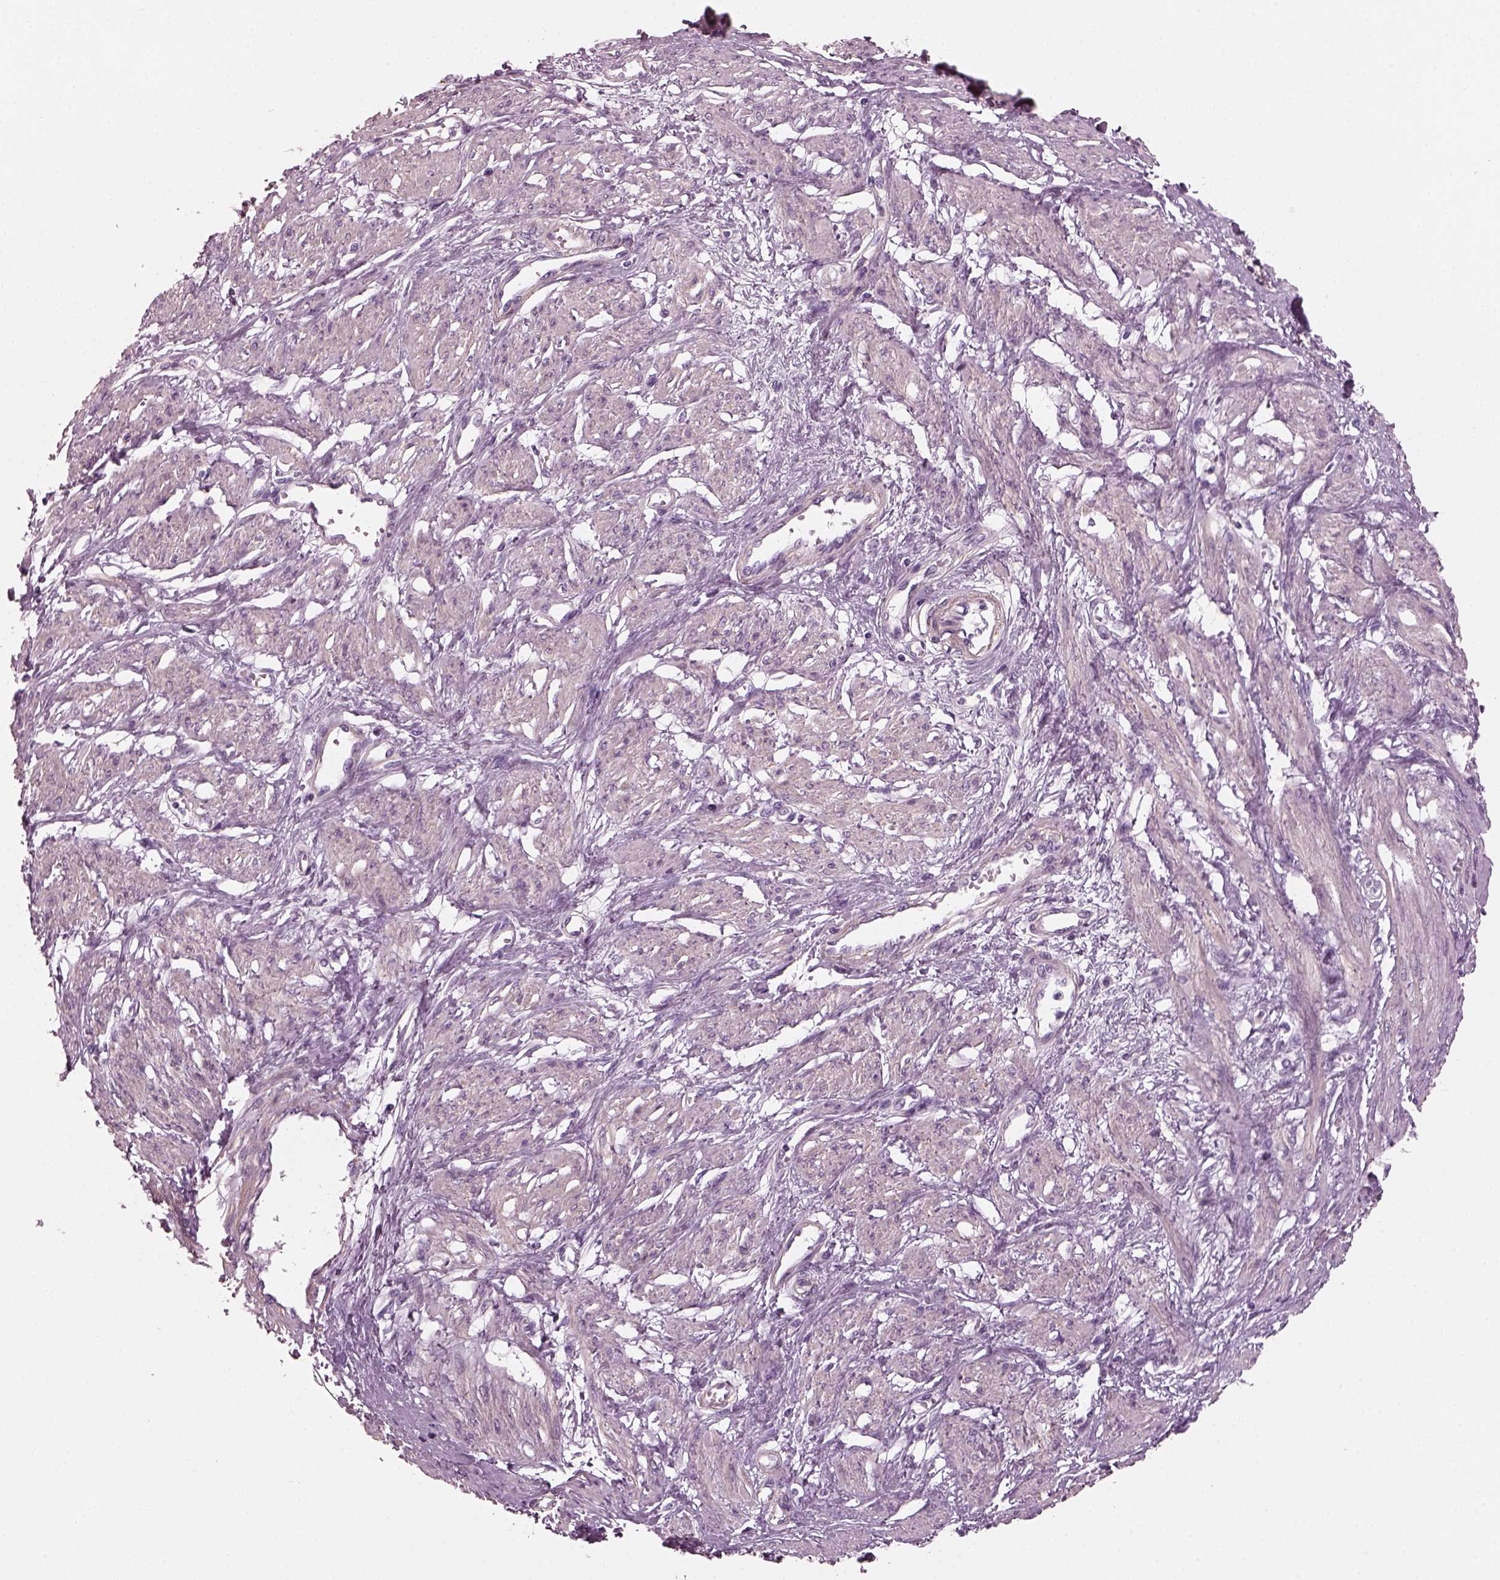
{"staining": {"intensity": "negative", "quantity": "none", "location": "none"}, "tissue": "smooth muscle", "cell_type": "Smooth muscle cells", "image_type": "normal", "snomed": [{"axis": "morphology", "description": "Normal tissue, NOS"}, {"axis": "topography", "description": "Smooth muscle"}, {"axis": "topography", "description": "Uterus"}], "caption": "This image is of normal smooth muscle stained with immunohistochemistry (IHC) to label a protein in brown with the nuclei are counter-stained blue. There is no expression in smooth muscle cells. (DAB (3,3'-diaminobenzidine) IHC visualized using brightfield microscopy, high magnification).", "gene": "BFSP1", "patient": {"sex": "female", "age": 39}}